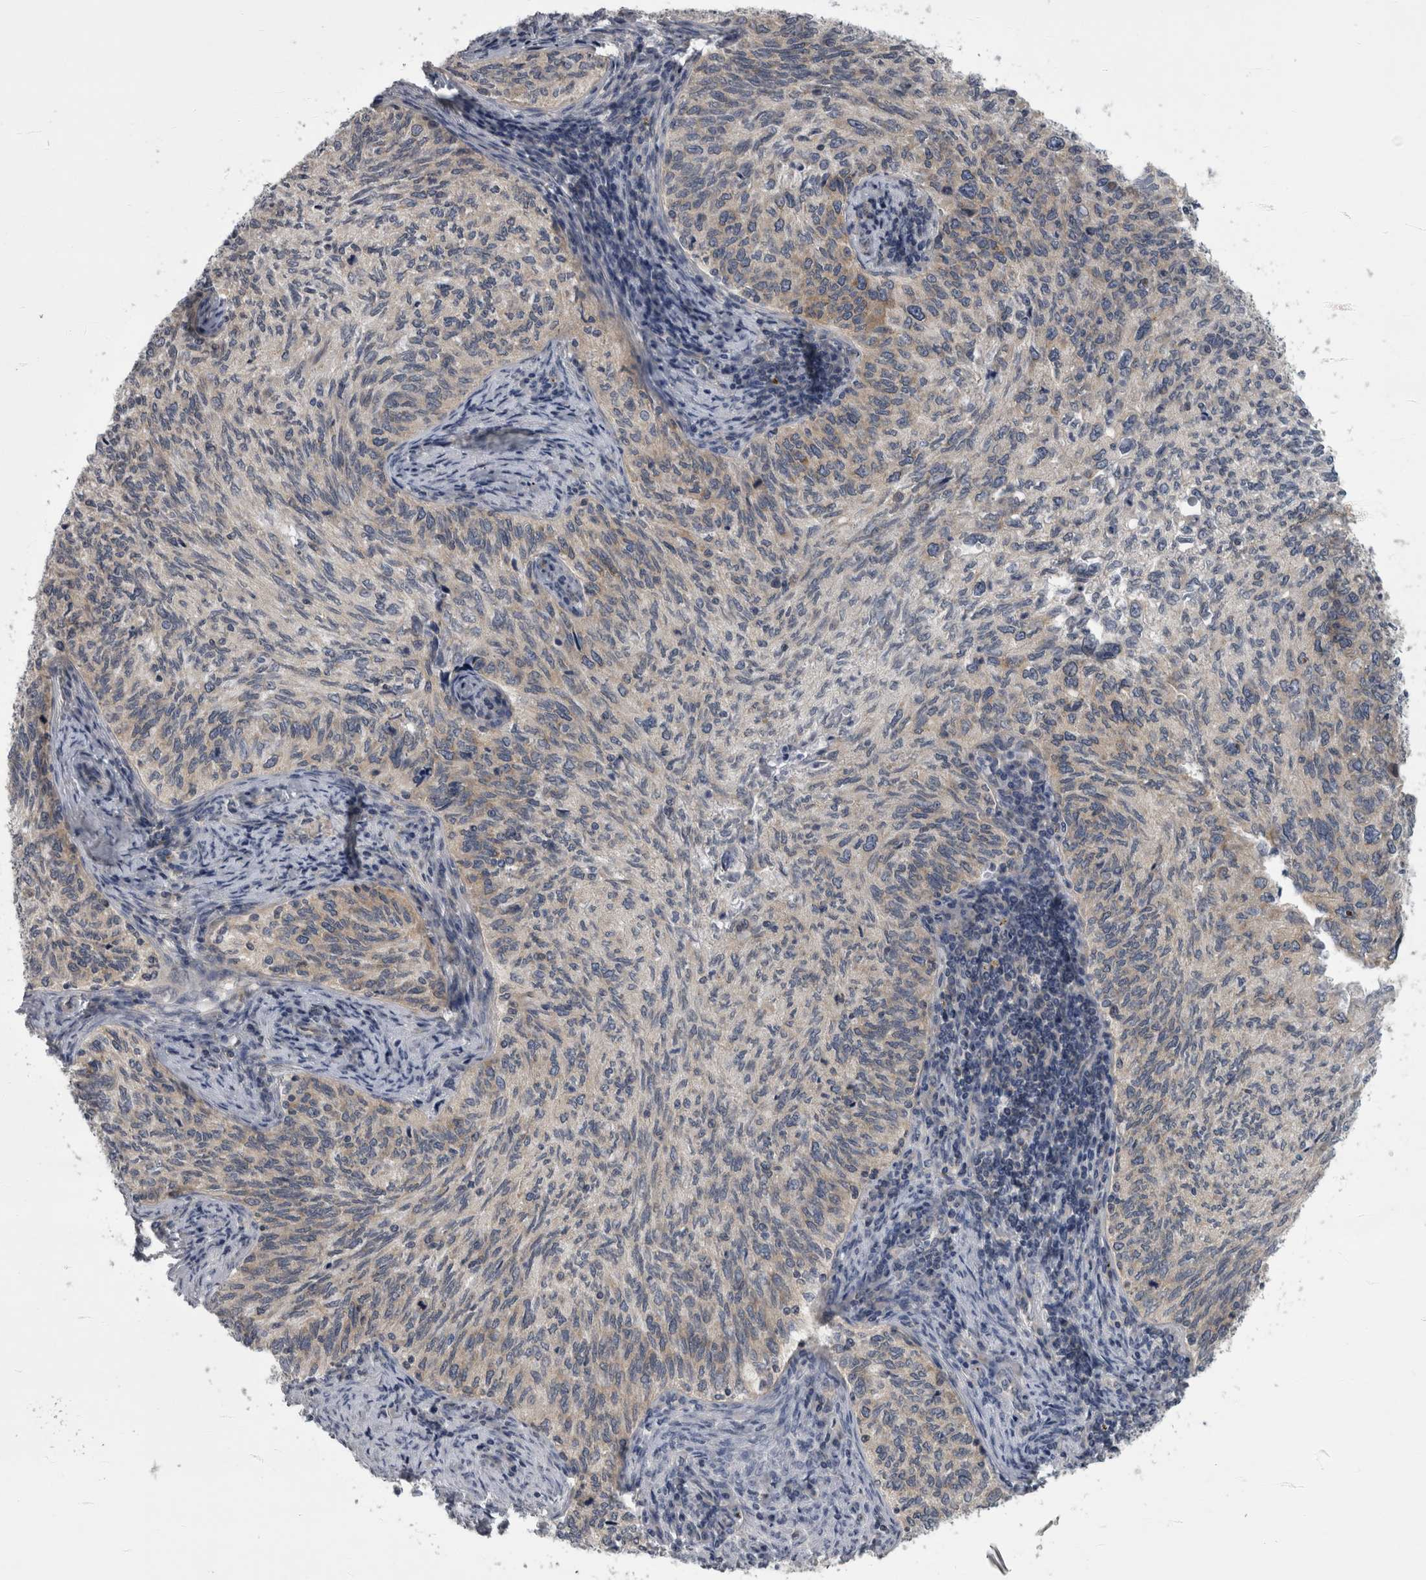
{"staining": {"intensity": "weak", "quantity": "25%-75%", "location": "cytoplasmic/membranous"}, "tissue": "cervical cancer", "cell_type": "Tumor cells", "image_type": "cancer", "snomed": [{"axis": "morphology", "description": "Squamous cell carcinoma, NOS"}, {"axis": "topography", "description": "Cervix"}], "caption": "The micrograph exhibits immunohistochemical staining of cervical squamous cell carcinoma. There is weak cytoplasmic/membranous positivity is present in approximately 25%-75% of tumor cells.", "gene": "PRRC2C", "patient": {"sex": "female", "age": 30}}